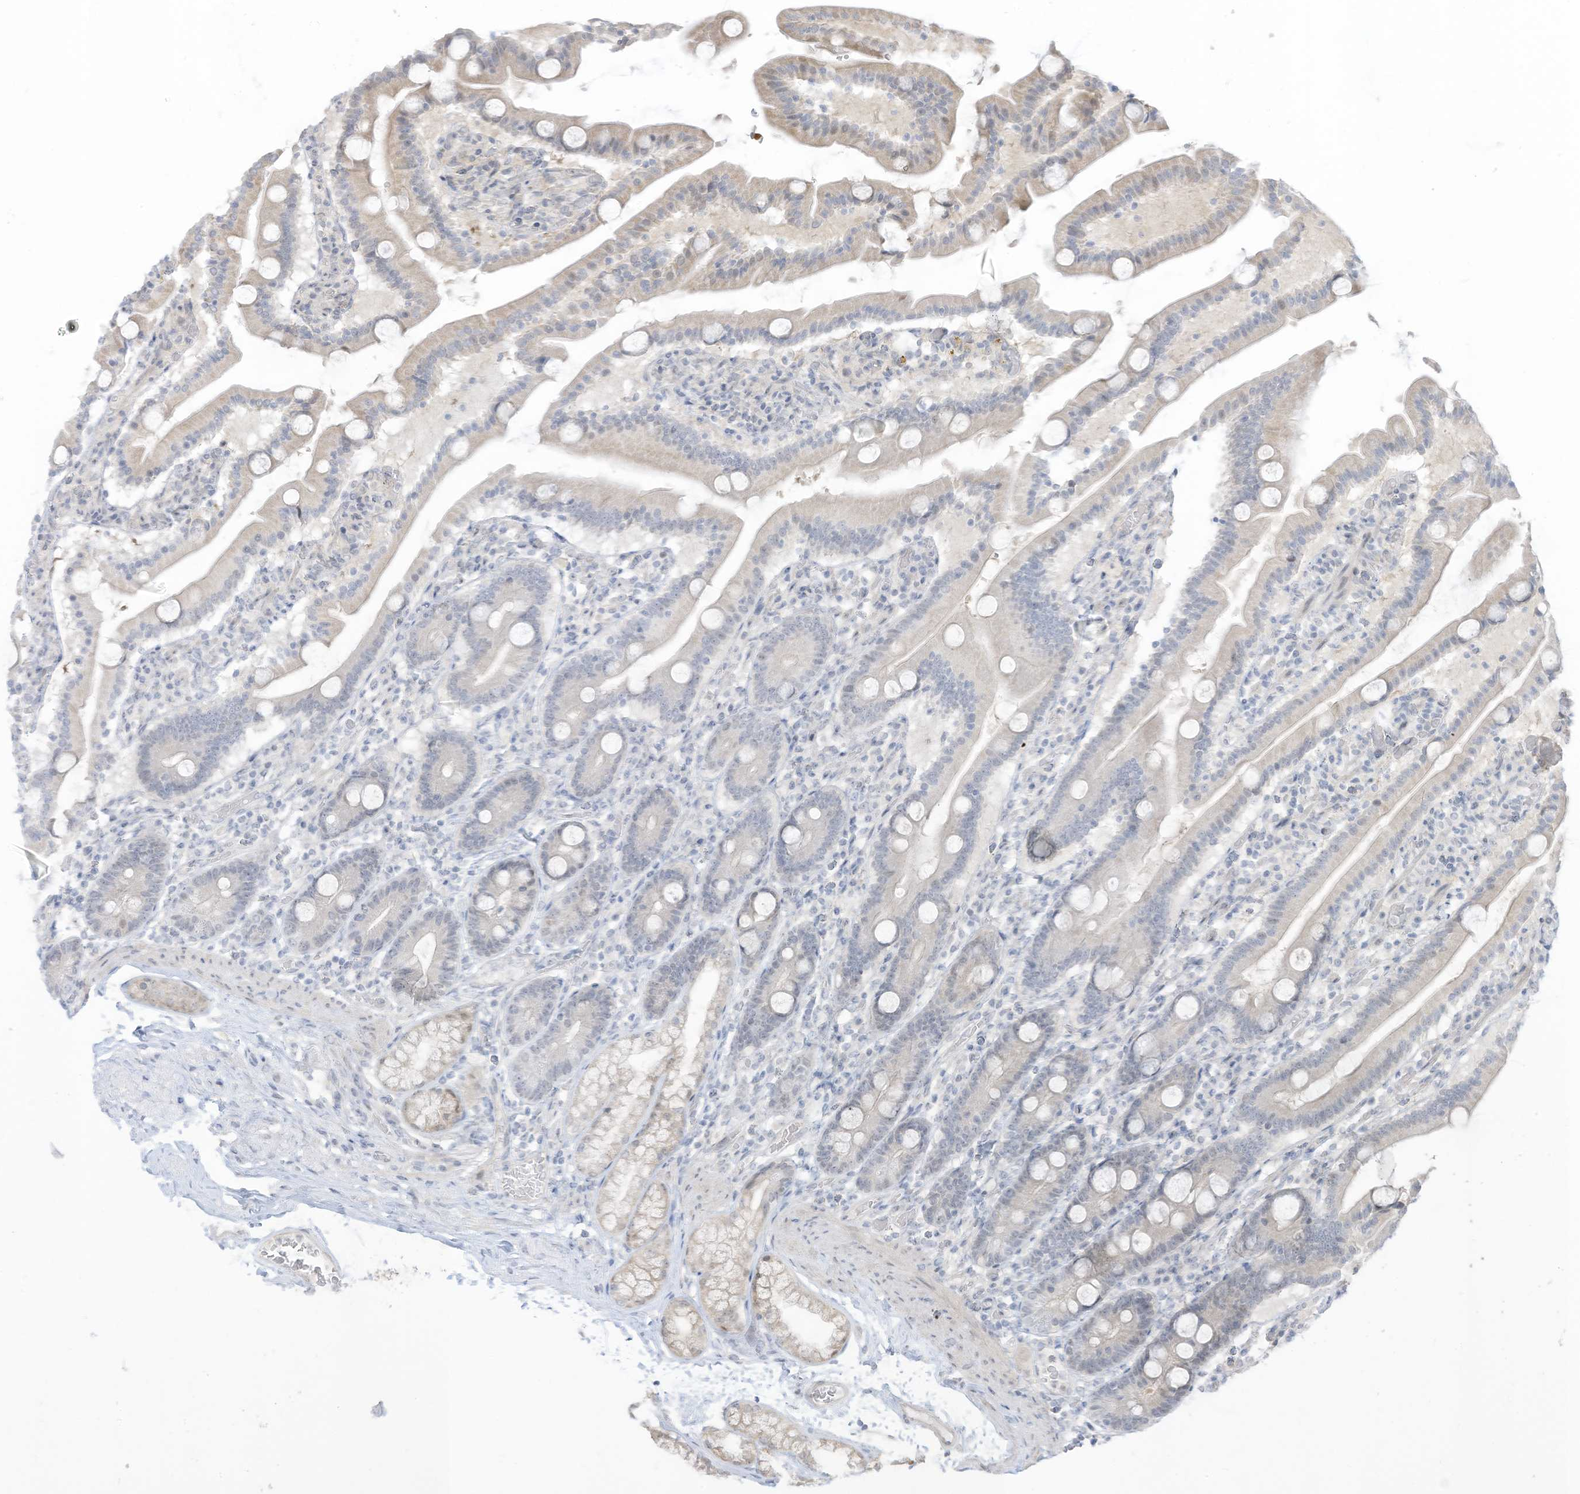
{"staining": {"intensity": "moderate", "quantity": "25%-75%", "location": "cytoplasmic/membranous,nuclear"}, "tissue": "duodenum", "cell_type": "Glandular cells", "image_type": "normal", "snomed": [{"axis": "morphology", "description": "Normal tissue, NOS"}, {"axis": "topography", "description": "Duodenum"}], "caption": "IHC image of normal duodenum: human duodenum stained using immunohistochemistry shows medium levels of moderate protein expression localized specifically in the cytoplasmic/membranous,nuclear of glandular cells, appearing as a cytoplasmic/membranous,nuclear brown color.", "gene": "ASPRV1", "patient": {"sex": "male", "age": 55}}